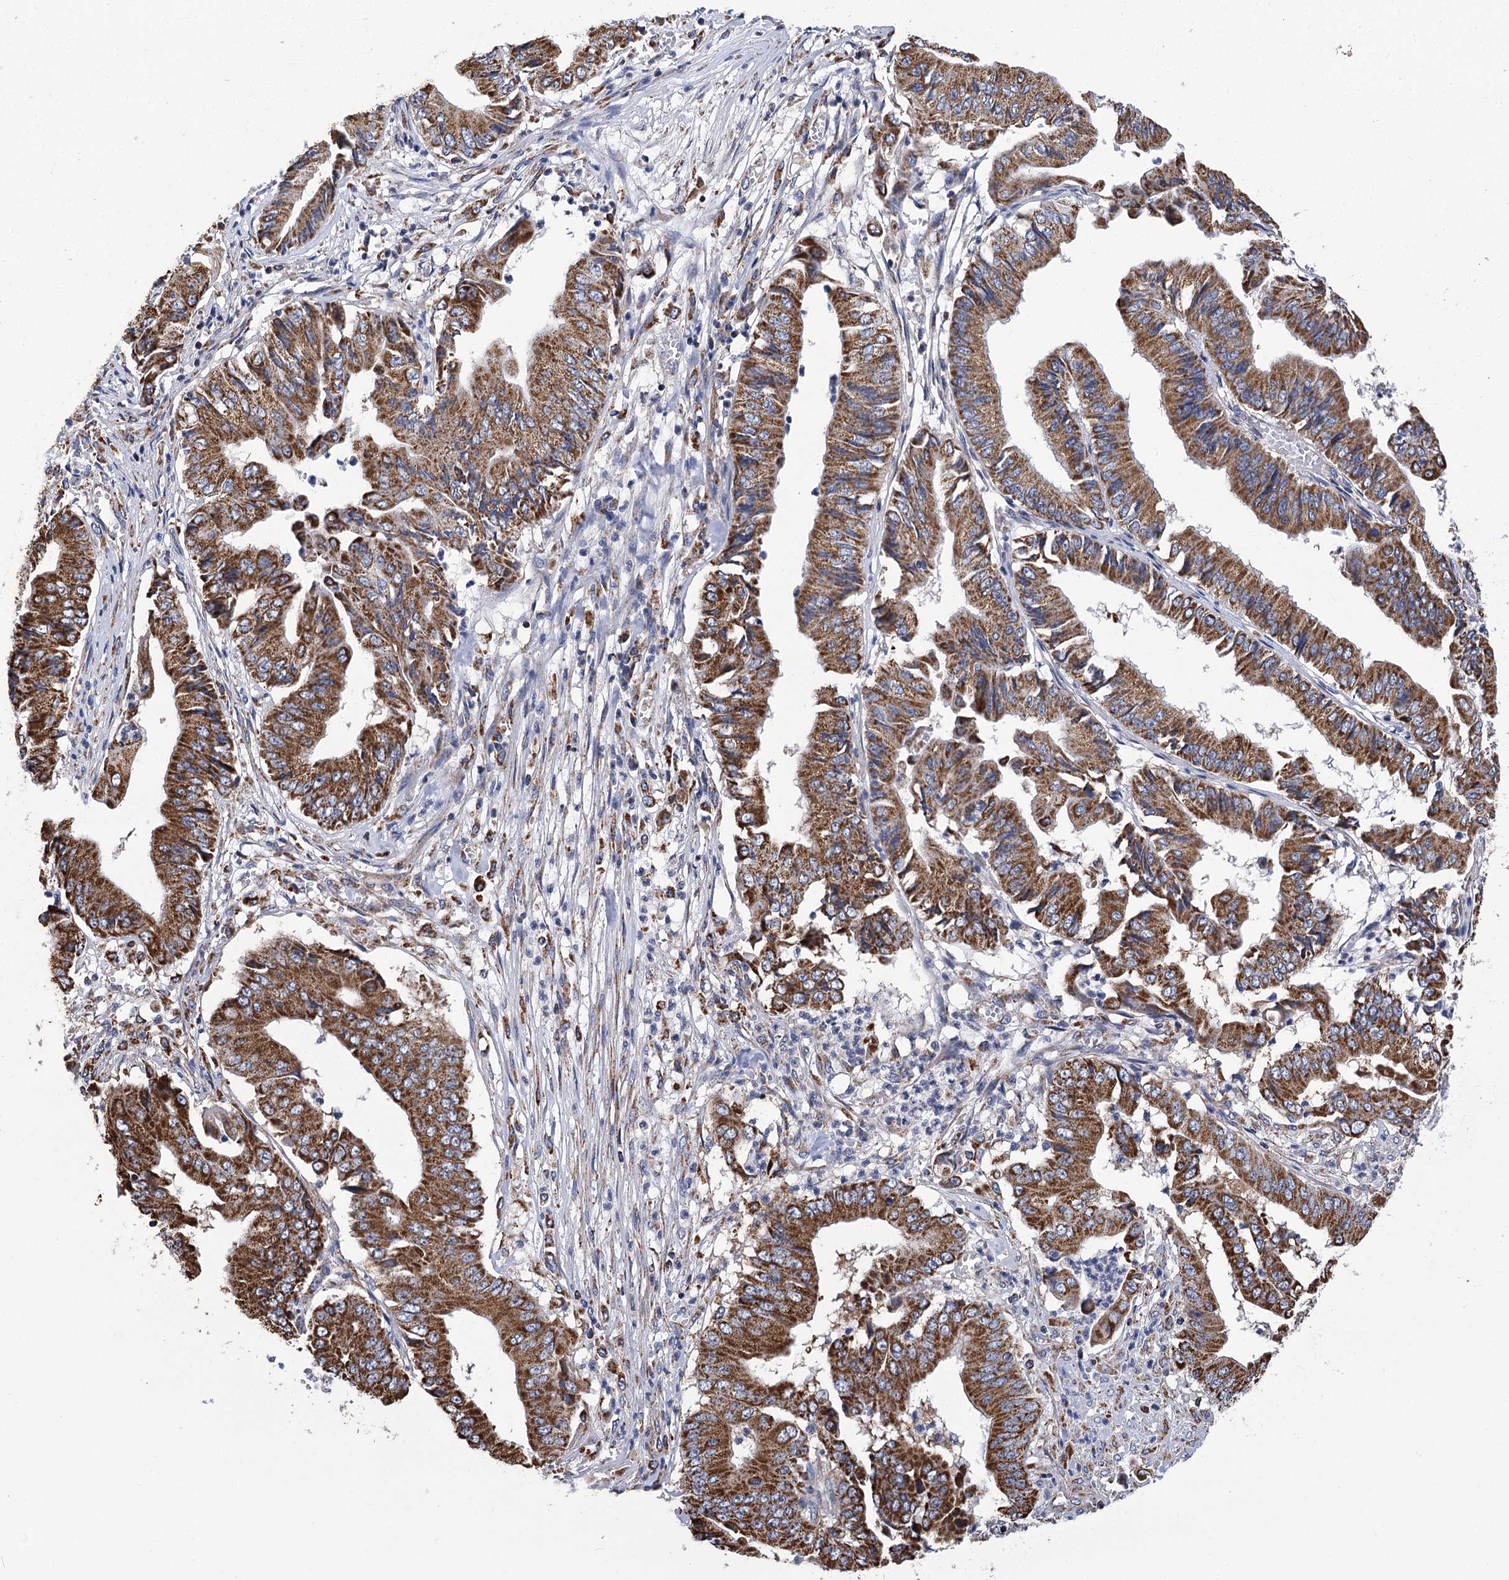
{"staining": {"intensity": "strong", "quantity": ">75%", "location": "cytoplasmic/membranous"}, "tissue": "pancreatic cancer", "cell_type": "Tumor cells", "image_type": "cancer", "snomed": [{"axis": "morphology", "description": "Adenocarcinoma, NOS"}, {"axis": "topography", "description": "Pancreas"}], "caption": "Protein expression analysis of human pancreatic cancer reveals strong cytoplasmic/membranous positivity in about >75% of tumor cells.", "gene": "CCDC73", "patient": {"sex": "female", "age": 77}}